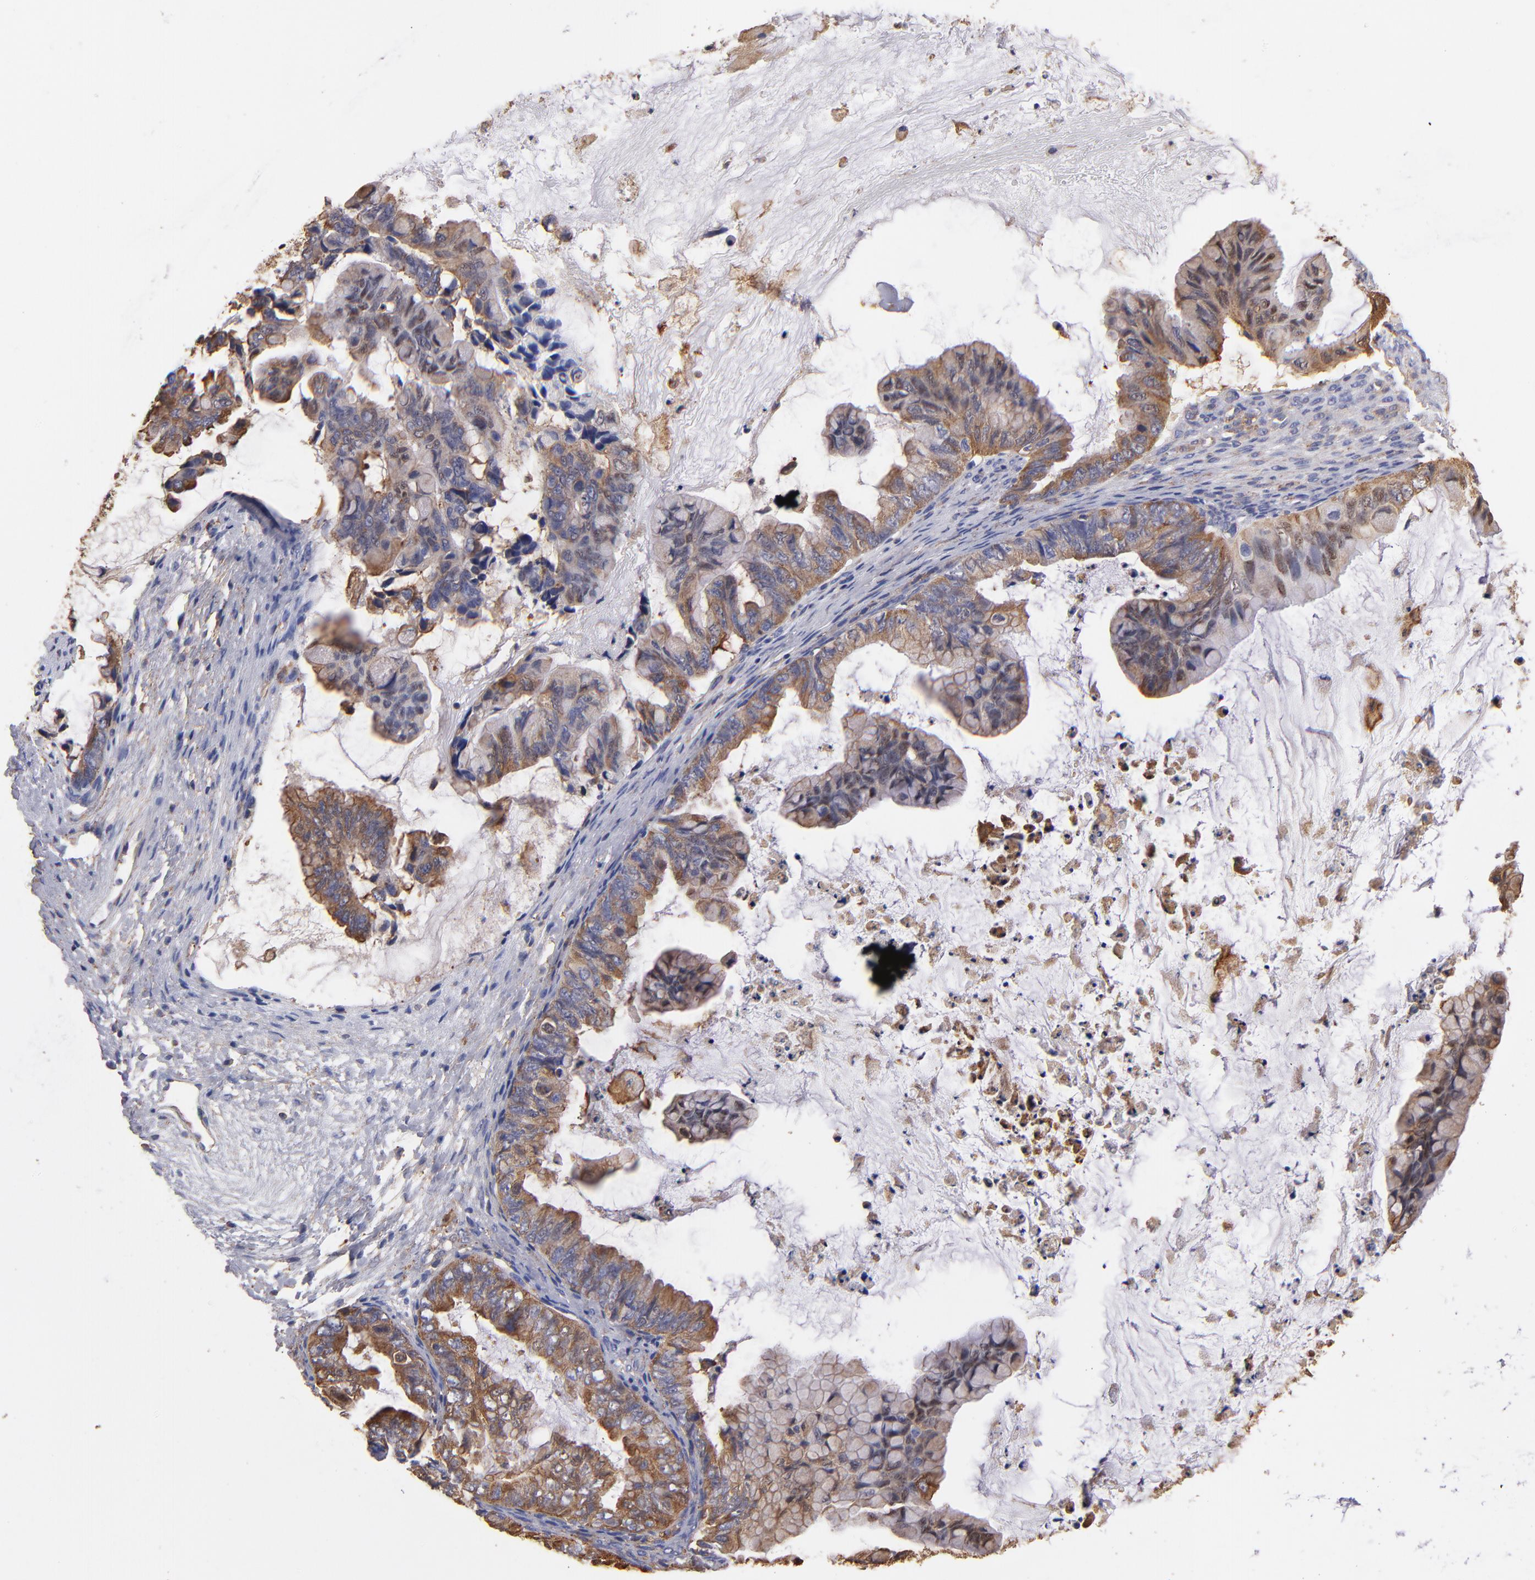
{"staining": {"intensity": "moderate", "quantity": ">75%", "location": "cytoplasmic/membranous"}, "tissue": "ovarian cancer", "cell_type": "Tumor cells", "image_type": "cancer", "snomed": [{"axis": "morphology", "description": "Cystadenocarcinoma, mucinous, NOS"}, {"axis": "topography", "description": "Ovary"}], "caption": "Ovarian mucinous cystadenocarcinoma tissue exhibits moderate cytoplasmic/membranous expression in approximately >75% of tumor cells, visualized by immunohistochemistry.", "gene": "MVP", "patient": {"sex": "female", "age": 36}}